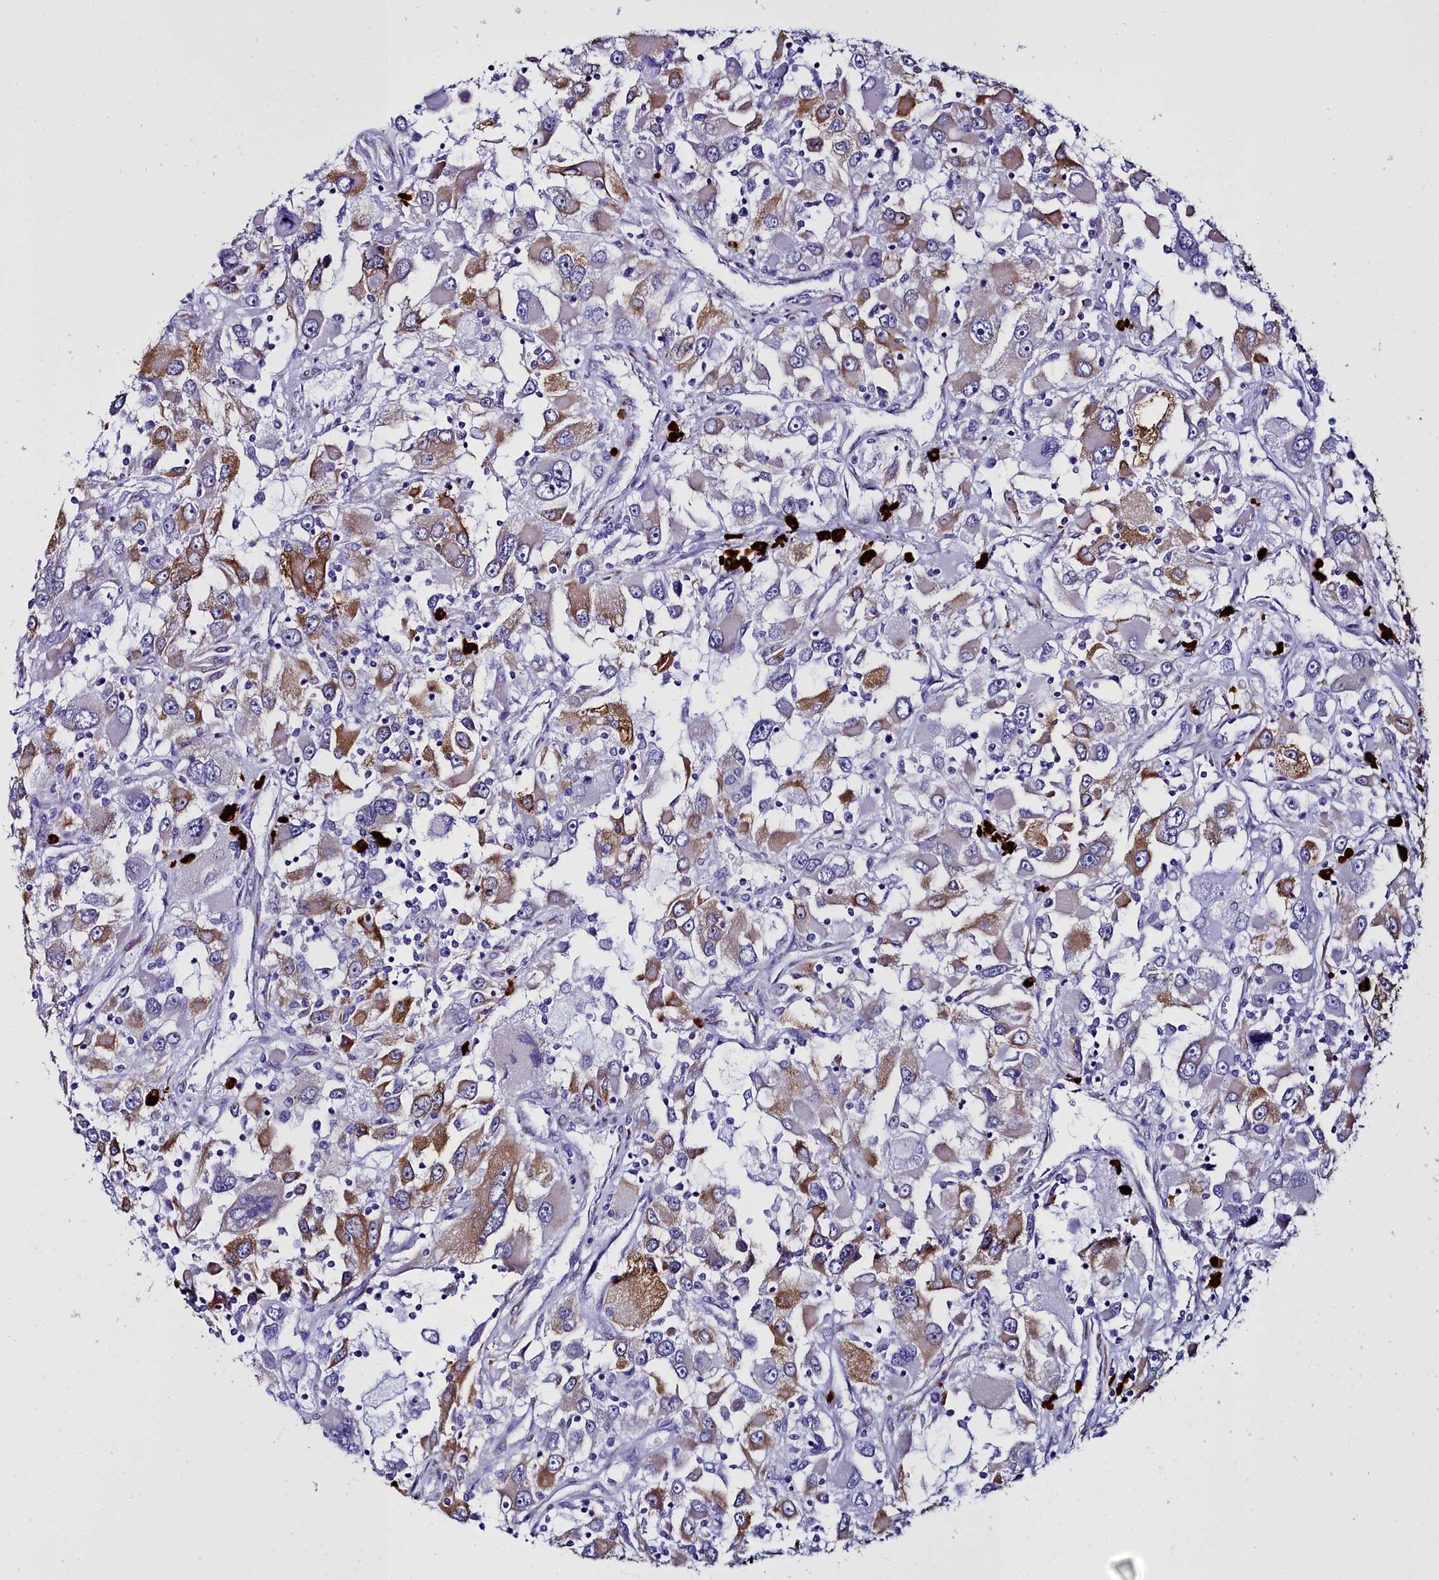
{"staining": {"intensity": "moderate", "quantity": "25%-75%", "location": "cytoplasmic/membranous"}, "tissue": "renal cancer", "cell_type": "Tumor cells", "image_type": "cancer", "snomed": [{"axis": "morphology", "description": "Adenocarcinoma, NOS"}, {"axis": "topography", "description": "Kidney"}], "caption": "Renal cancer stained with DAB immunohistochemistry shows medium levels of moderate cytoplasmic/membranous staining in about 25%-75% of tumor cells. (IHC, brightfield microscopy, high magnification).", "gene": "TXNDC5", "patient": {"sex": "female", "age": 52}}